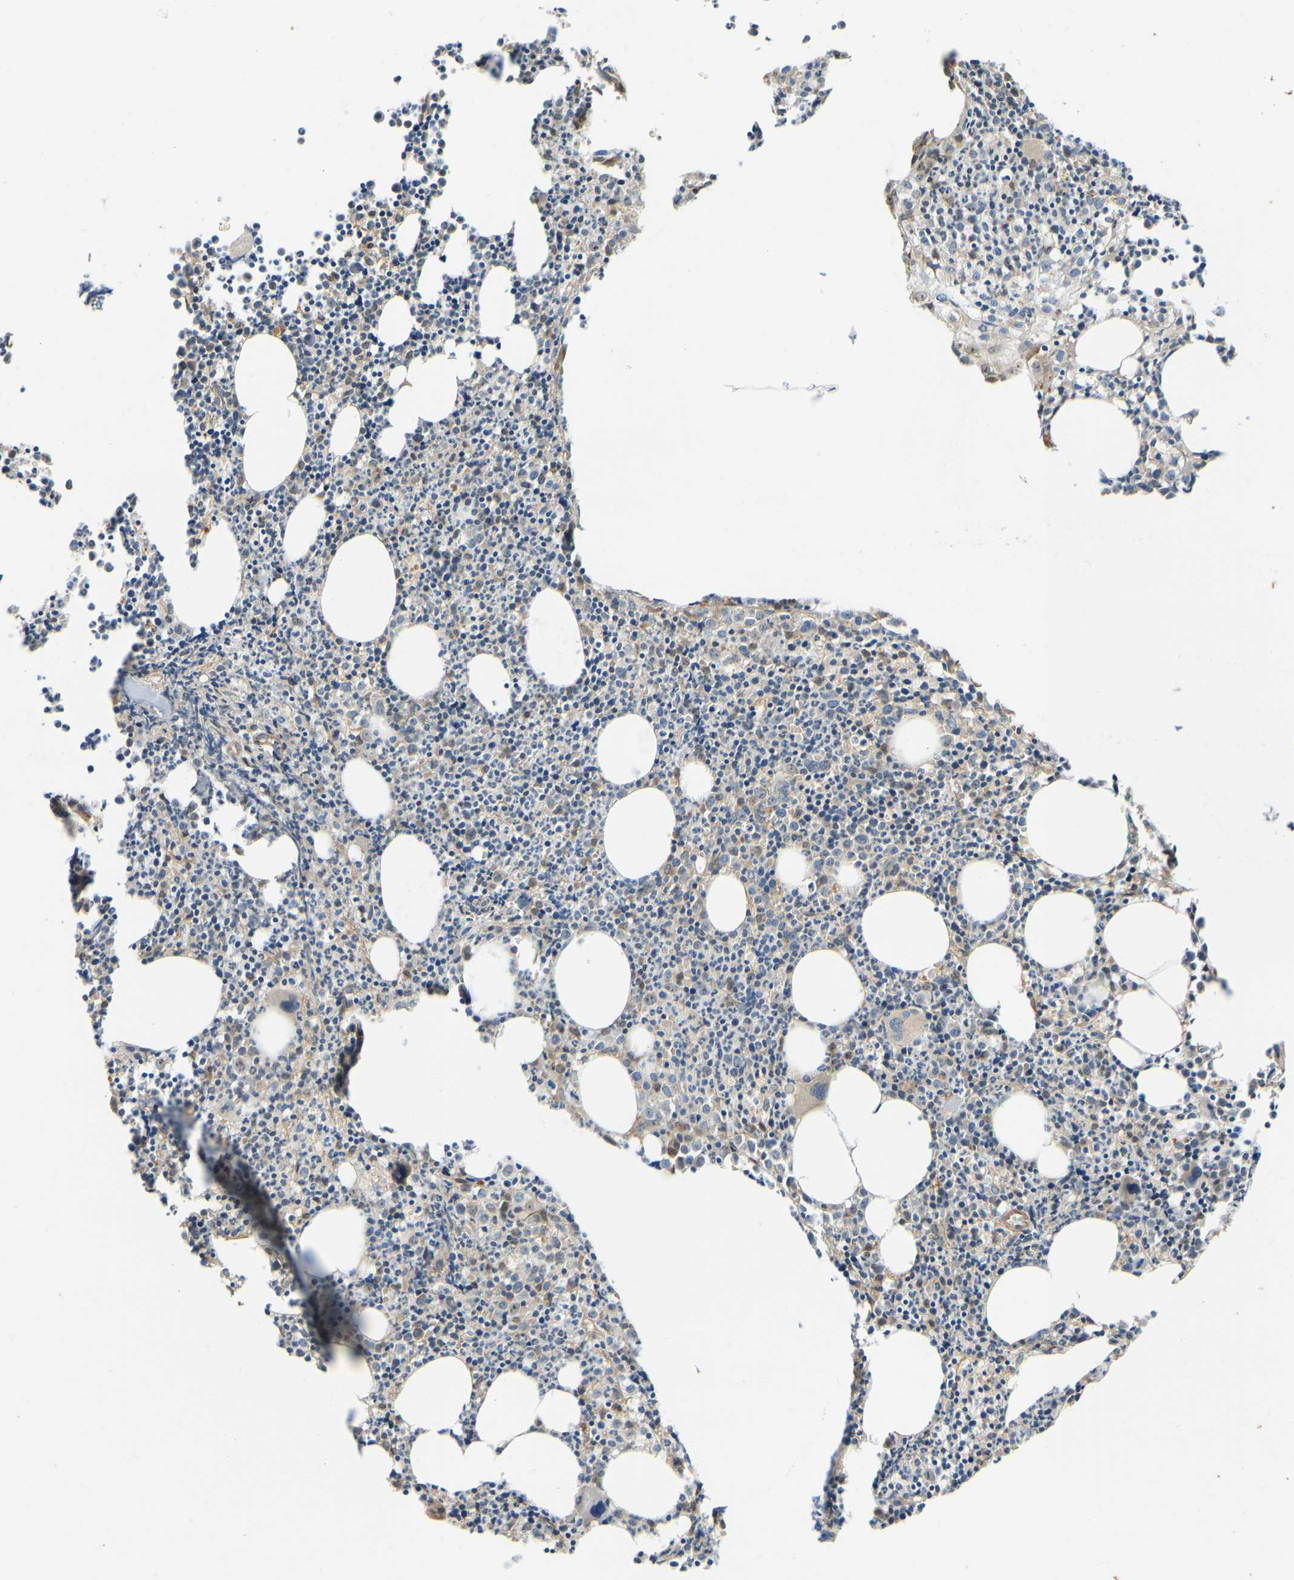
{"staining": {"intensity": "moderate", "quantity": "25%-75%", "location": "cytoplasmic/membranous"}, "tissue": "bone marrow", "cell_type": "Hematopoietic cells", "image_type": "normal", "snomed": [{"axis": "morphology", "description": "Normal tissue, NOS"}, {"axis": "morphology", "description": "Inflammation, NOS"}, {"axis": "topography", "description": "Bone marrow"}], "caption": "Immunohistochemical staining of normal human bone marrow demonstrates moderate cytoplasmic/membranous protein staining in approximately 25%-75% of hematopoietic cells.", "gene": "OS9", "patient": {"sex": "female", "age": 53}}